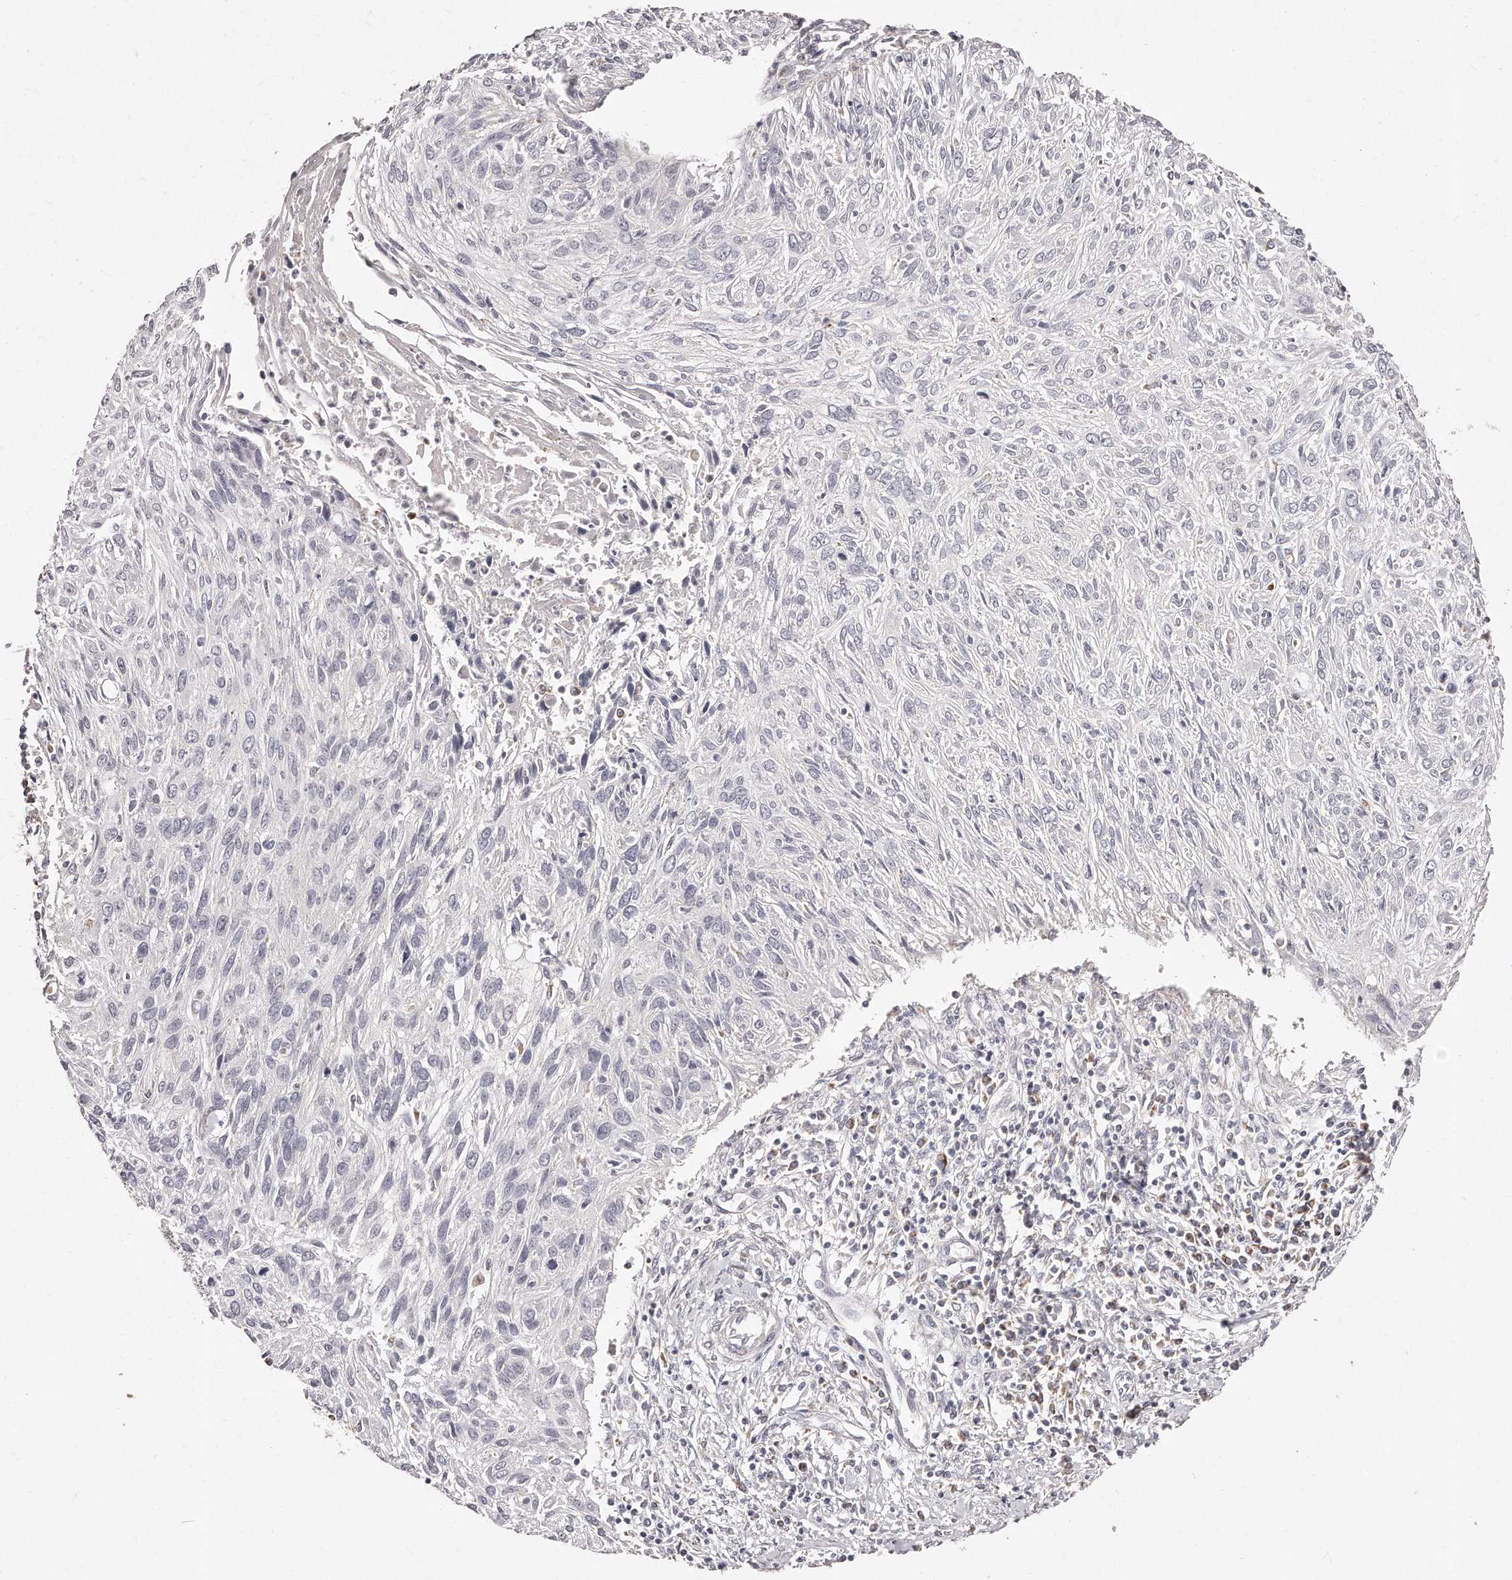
{"staining": {"intensity": "moderate", "quantity": "<25%", "location": "cytoplasmic/membranous"}, "tissue": "cervical cancer", "cell_type": "Tumor cells", "image_type": "cancer", "snomed": [{"axis": "morphology", "description": "Squamous cell carcinoma, NOS"}, {"axis": "topography", "description": "Cervix"}], "caption": "Cervical squamous cell carcinoma was stained to show a protein in brown. There is low levels of moderate cytoplasmic/membranous staining in about <25% of tumor cells.", "gene": "RTKN", "patient": {"sex": "female", "age": 51}}